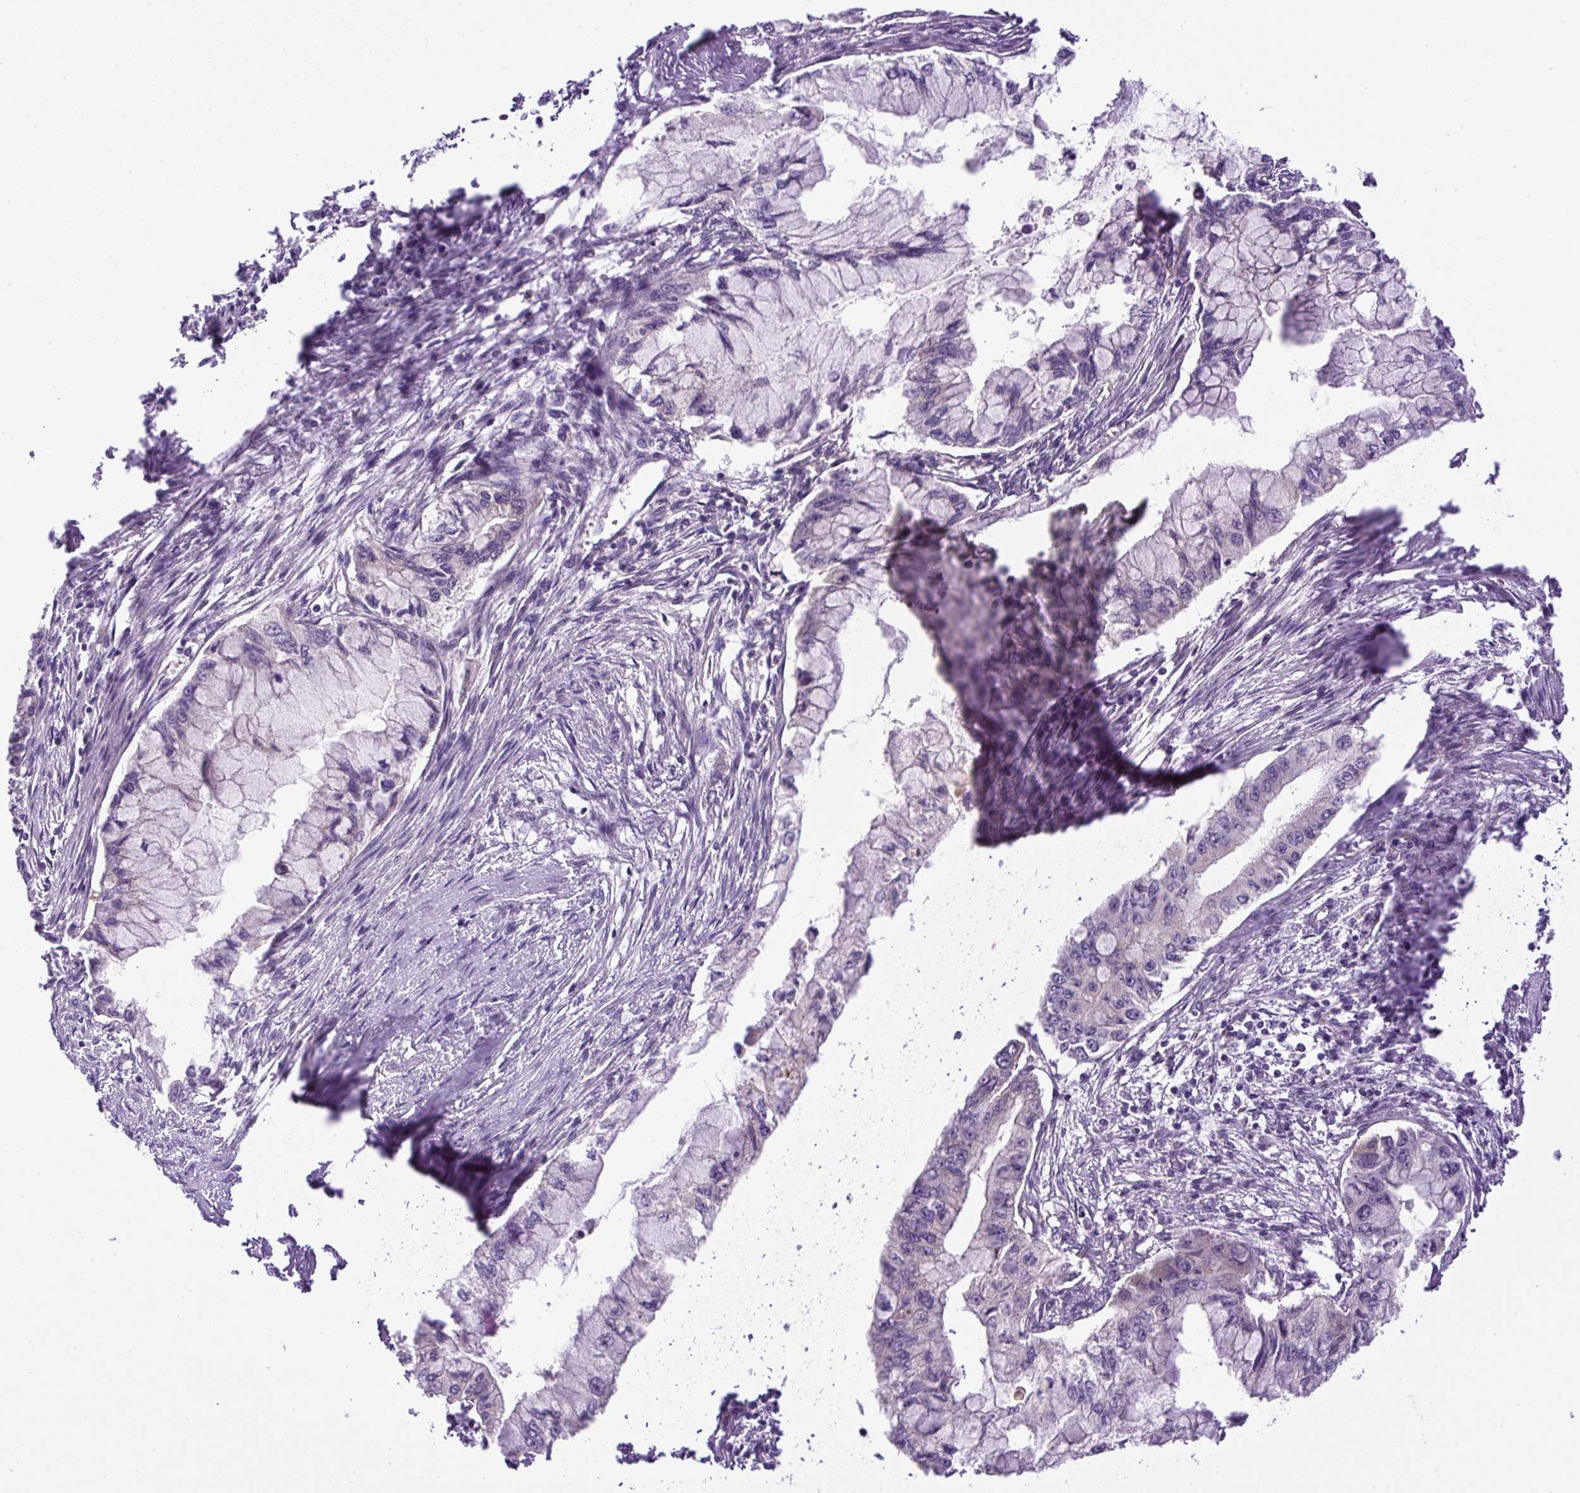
{"staining": {"intensity": "negative", "quantity": "none", "location": "none"}, "tissue": "pancreatic cancer", "cell_type": "Tumor cells", "image_type": "cancer", "snomed": [{"axis": "morphology", "description": "Adenocarcinoma, NOS"}, {"axis": "topography", "description": "Pancreas"}], "caption": "Human pancreatic cancer (adenocarcinoma) stained for a protein using IHC reveals no staining in tumor cells.", "gene": "ZNF547", "patient": {"sex": "male", "age": 48}}